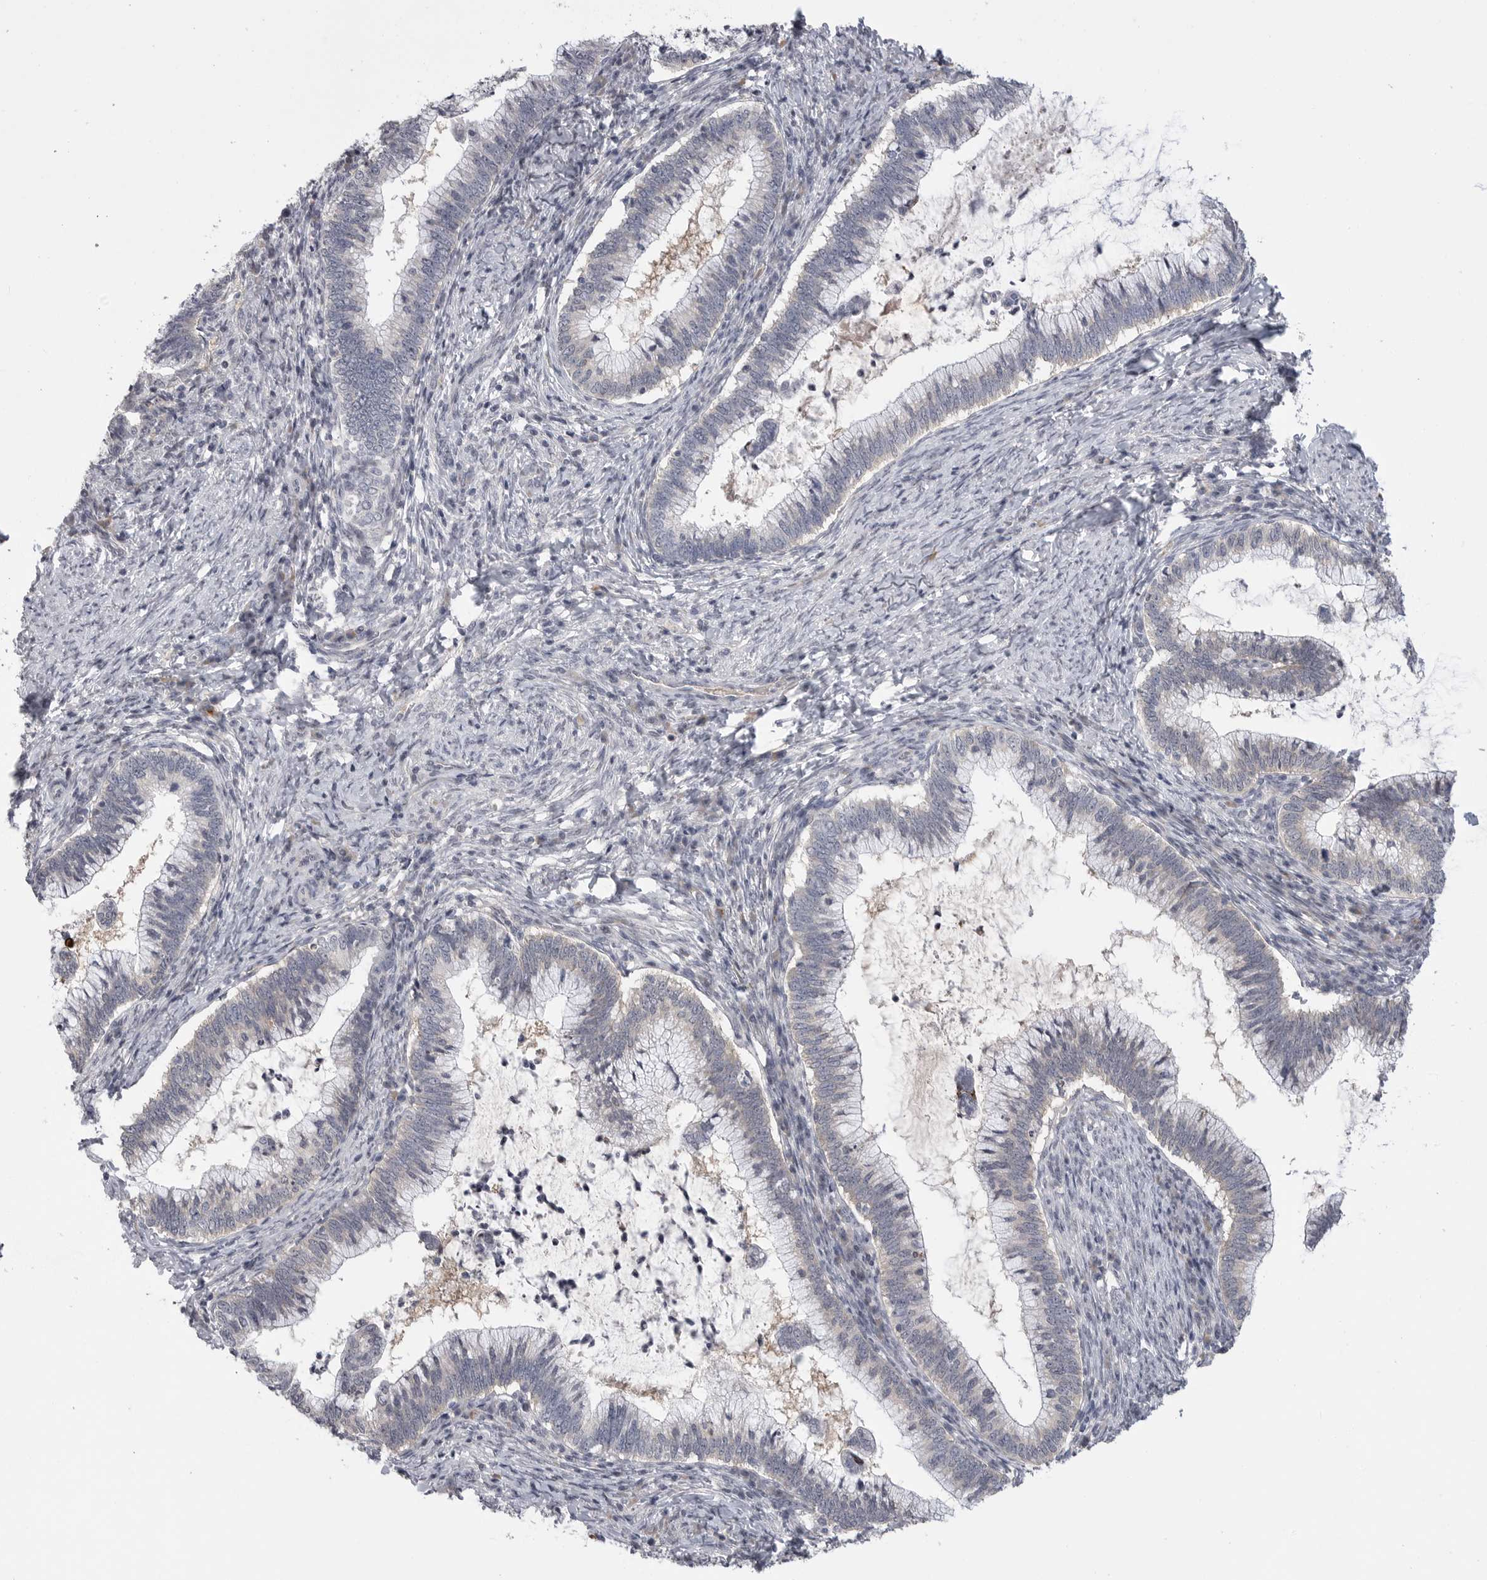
{"staining": {"intensity": "weak", "quantity": "<25%", "location": "cytoplasmic/membranous"}, "tissue": "cervical cancer", "cell_type": "Tumor cells", "image_type": "cancer", "snomed": [{"axis": "morphology", "description": "Adenocarcinoma, NOS"}, {"axis": "topography", "description": "Cervix"}], "caption": "Cervical cancer was stained to show a protein in brown. There is no significant positivity in tumor cells. (Brightfield microscopy of DAB (3,3'-diaminobenzidine) immunohistochemistry (IHC) at high magnification).", "gene": "FBXO43", "patient": {"sex": "female", "age": 36}}